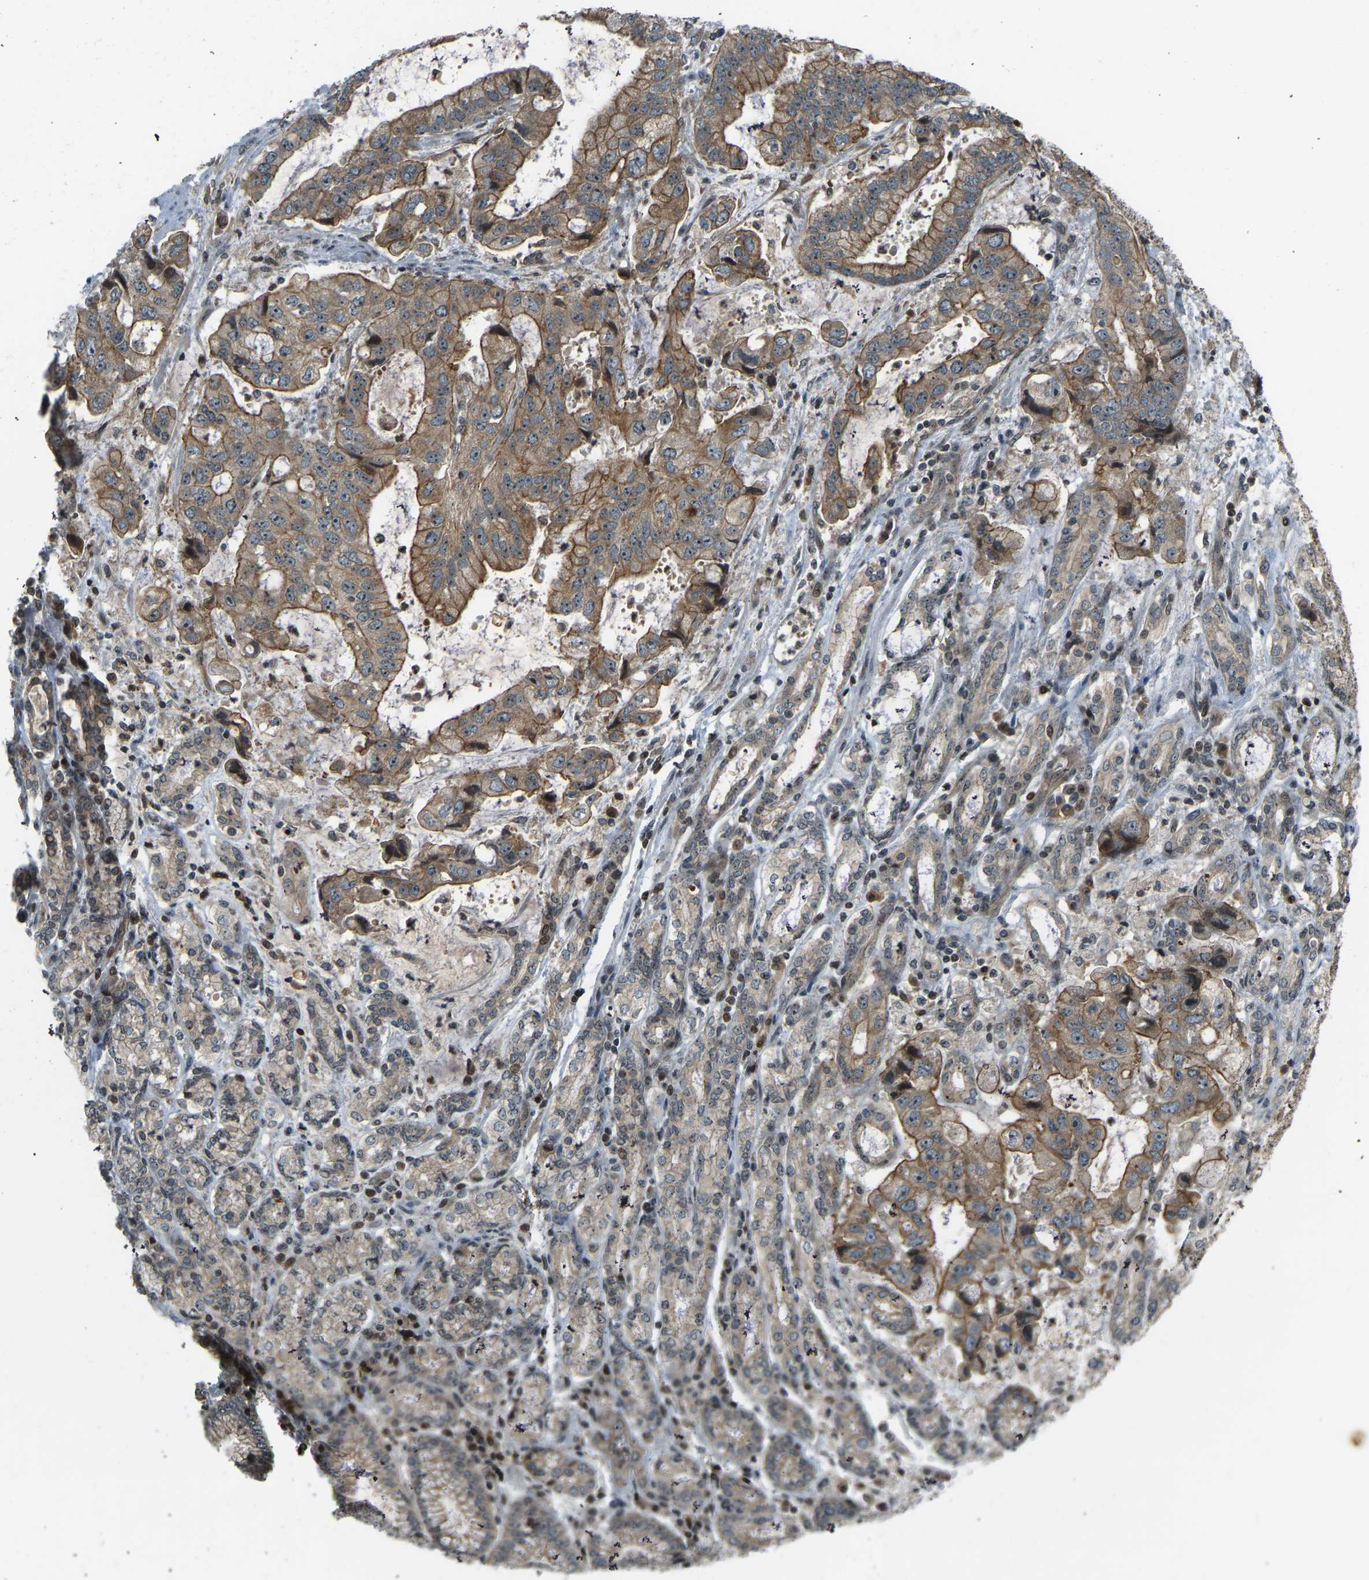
{"staining": {"intensity": "moderate", "quantity": ">75%", "location": "cytoplasmic/membranous,nuclear"}, "tissue": "stomach cancer", "cell_type": "Tumor cells", "image_type": "cancer", "snomed": [{"axis": "morphology", "description": "Normal tissue, NOS"}, {"axis": "morphology", "description": "Adenocarcinoma, NOS"}, {"axis": "topography", "description": "Stomach"}], "caption": "High-power microscopy captured an IHC image of stomach cancer, revealing moderate cytoplasmic/membranous and nuclear staining in about >75% of tumor cells. (brown staining indicates protein expression, while blue staining denotes nuclei).", "gene": "SVOPL", "patient": {"sex": "male", "age": 62}}